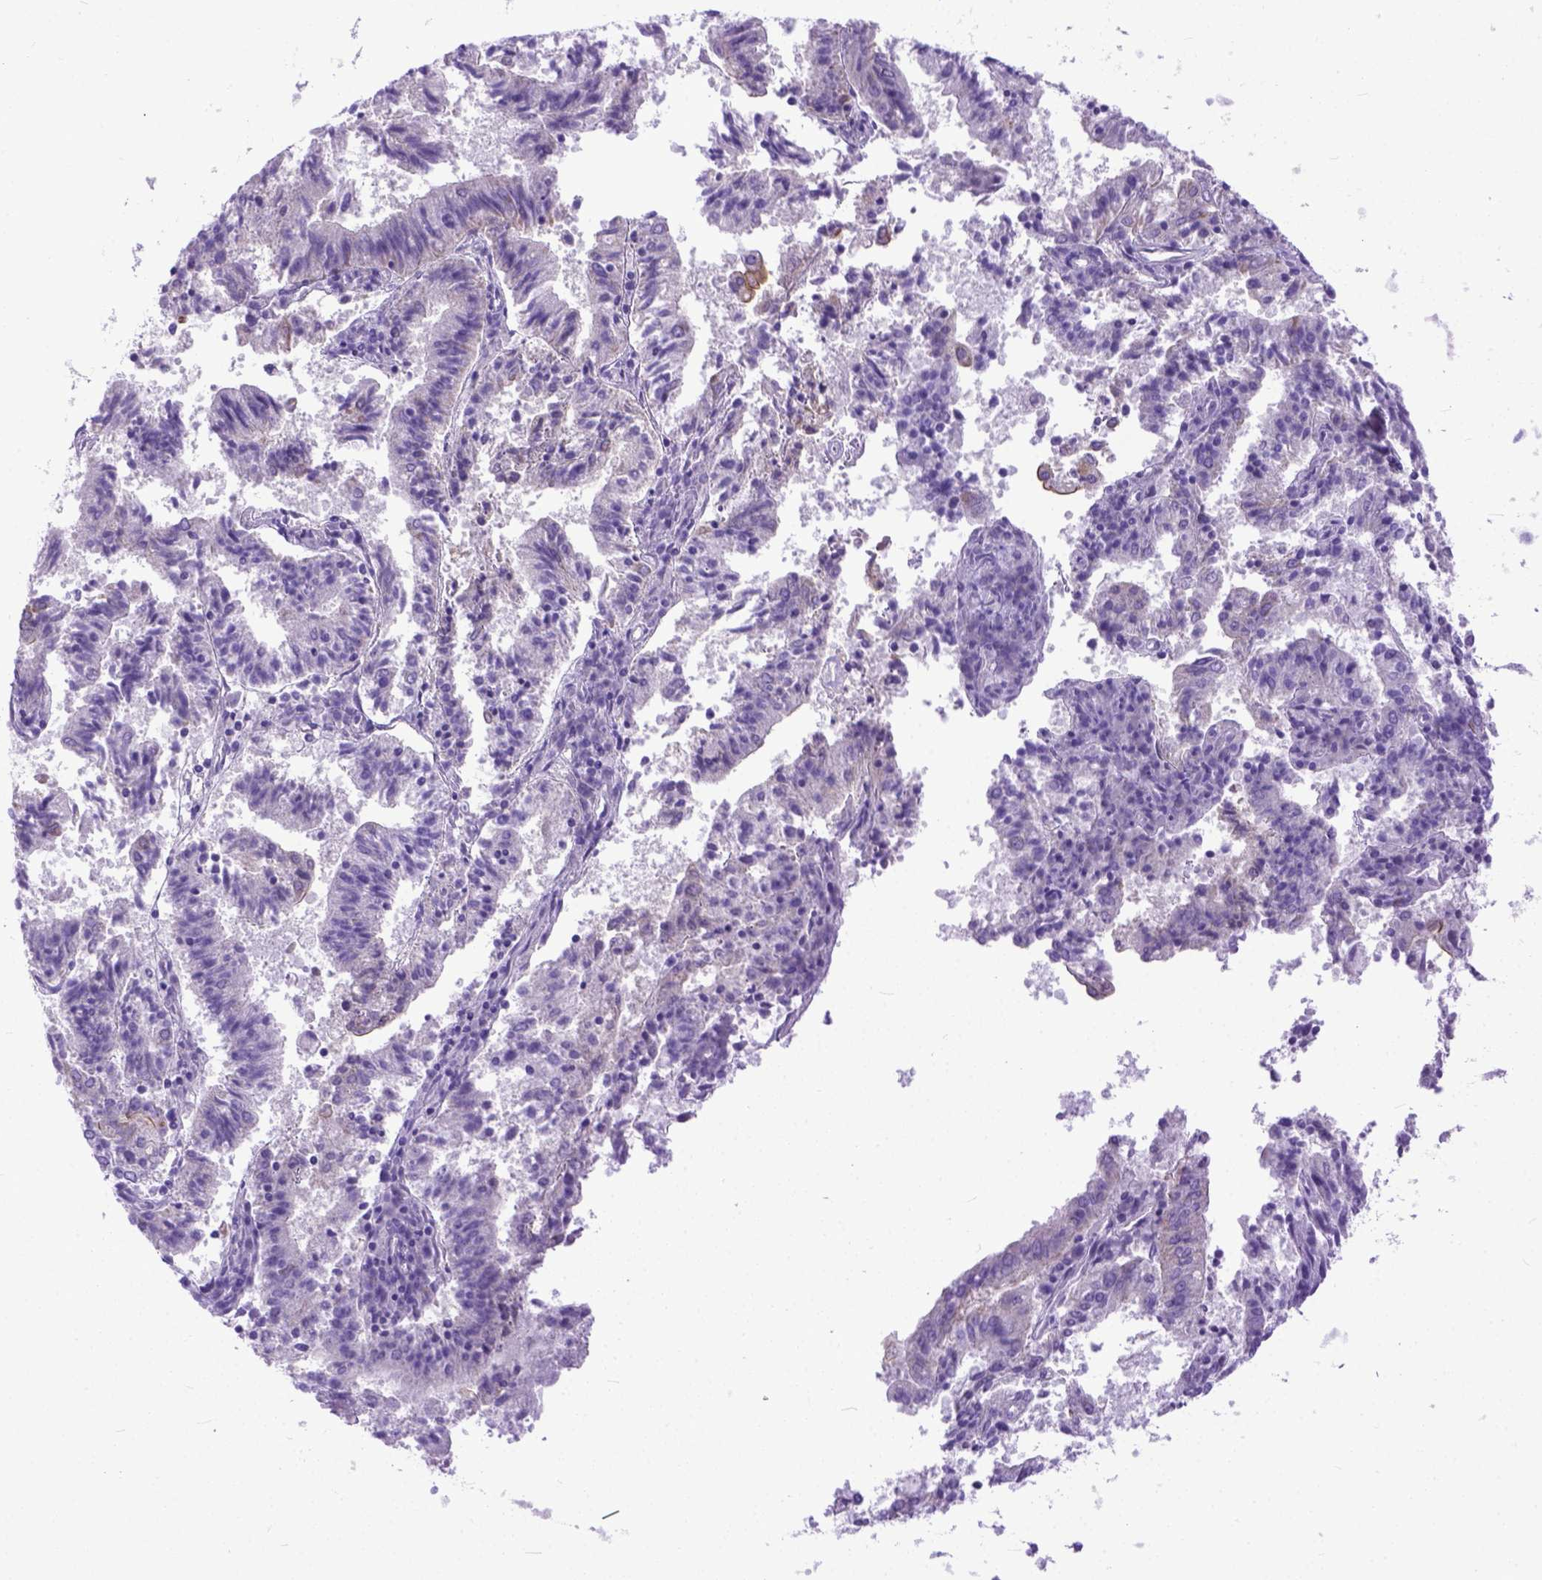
{"staining": {"intensity": "negative", "quantity": "none", "location": "none"}, "tissue": "endometrial cancer", "cell_type": "Tumor cells", "image_type": "cancer", "snomed": [{"axis": "morphology", "description": "Adenocarcinoma, NOS"}, {"axis": "topography", "description": "Endometrium"}], "caption": "The micrograph demonstrates no staining of tumor cells in adenocarcinoma (endometrial).", "gene": "PPL", "patient": {"sex": "female", "age": 82}}